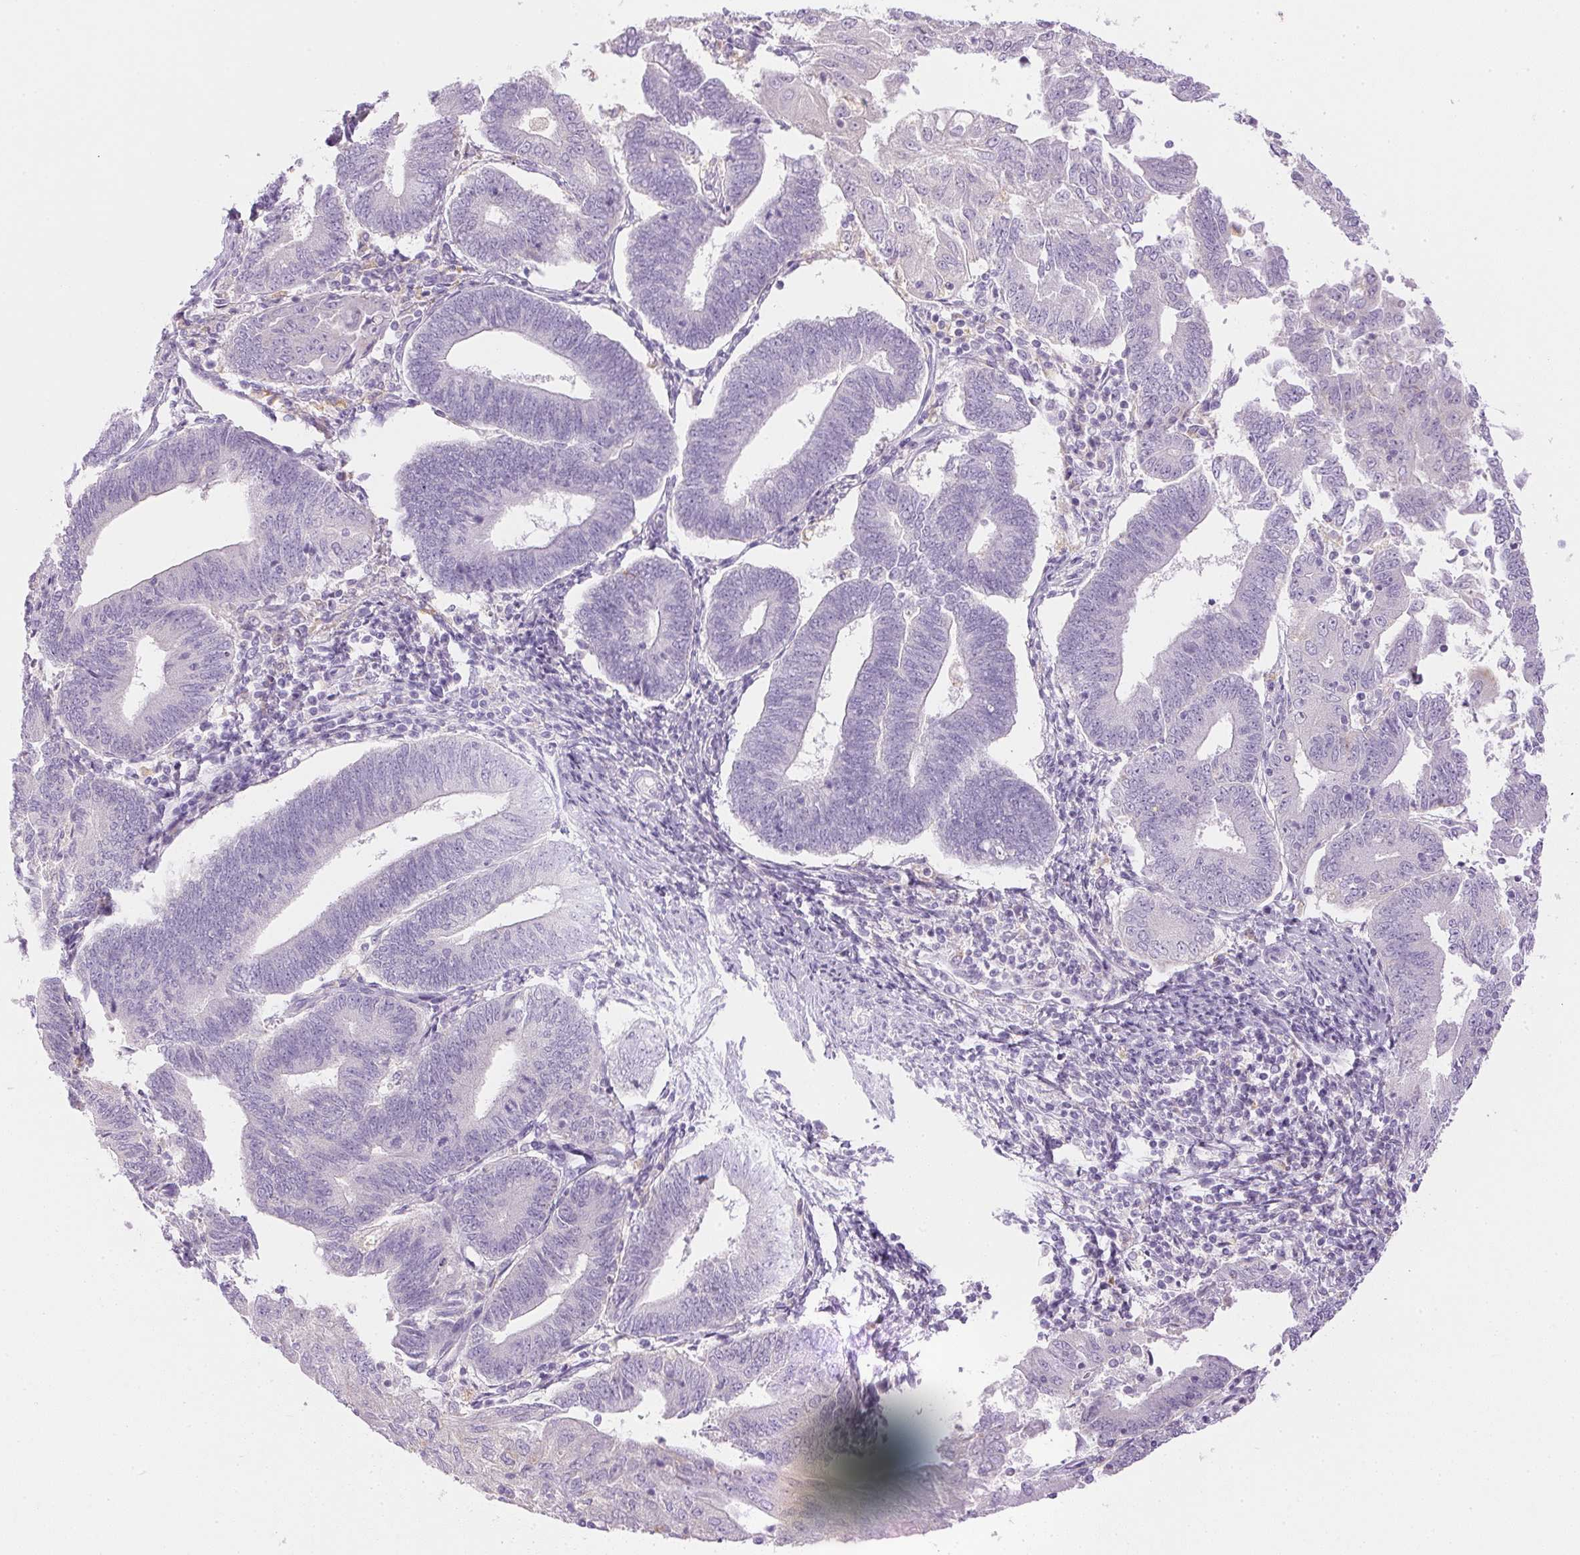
{"staining": {"intensity": "negative", "quantity": "none", "location": "none"}, "tissue": "endometrial cancer", "cell_type": "Tumor cells", "image_type": "cancer", "snomed": [{"axis": "morphology", "description": "Adenocarcinoma, NOS"}, {"axis": "topography", "description": "Endometrium"}], "caption": "Endometrial cancer (adenocarcinoma) was stained to show a protein in brown. There is no significant staining in tumor cells. (DAB immunohistochemistry visualized using brightfield microscopy, high magnification).", "gene": "ATP6V1G3", "patient": {"sex": "female", "age": 70}}